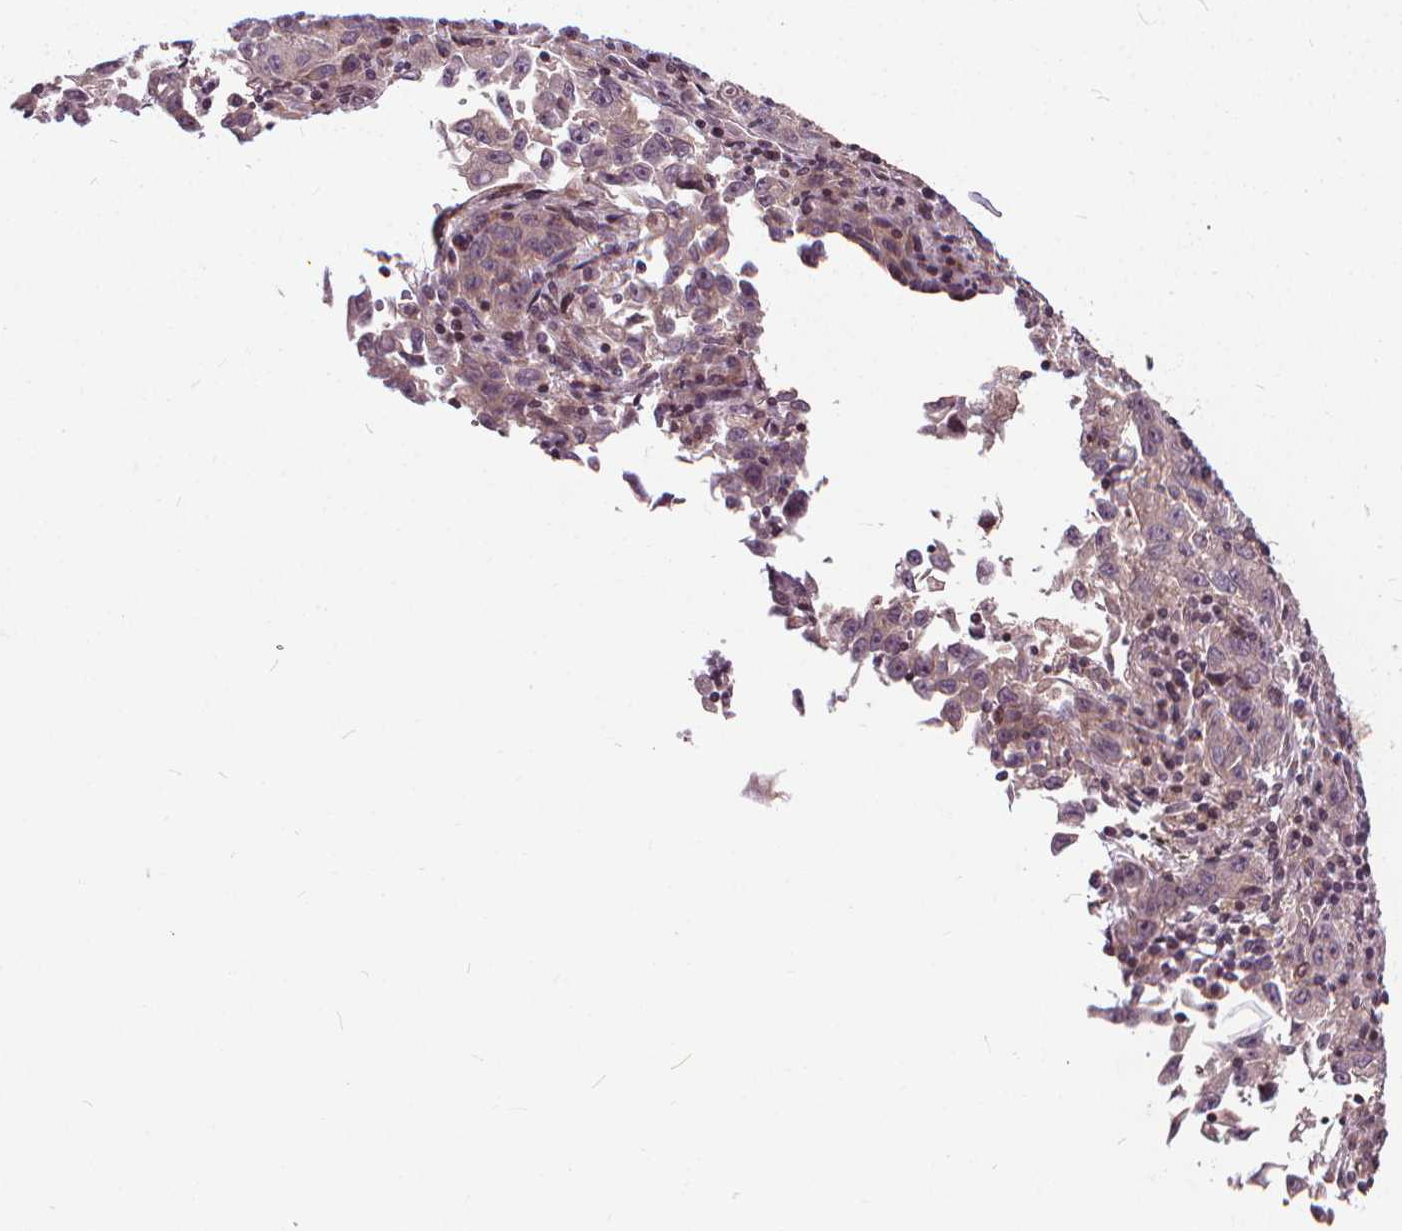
{"staining": {"intensity": "negative", "quantity": "none", "location": "none"}, "tissue": "lung cancer", "cell_type": "Tumor cells", "image_type": "cancer", "snomed": [{"axis": "morphology", "description": "Normal morphology"}, {"axis": "morphology", "description": "Adenocarcinoma, NOS"}, {"axis": "topography", "description": "Lymph node"}, {"axis": "topography", "description": "Lung"}], "caption": "Immunohistochemical staining of lung cancer displays no significant positivity in tumor cells. Brightfield microscopy of IHC stained with DAB (3,3'-diaminobenzidine) (brown) and hematoxylin (blue), captured at high magnification.", "gene": "INPP5E", "patient": {"sex": "female", "age": 57}}